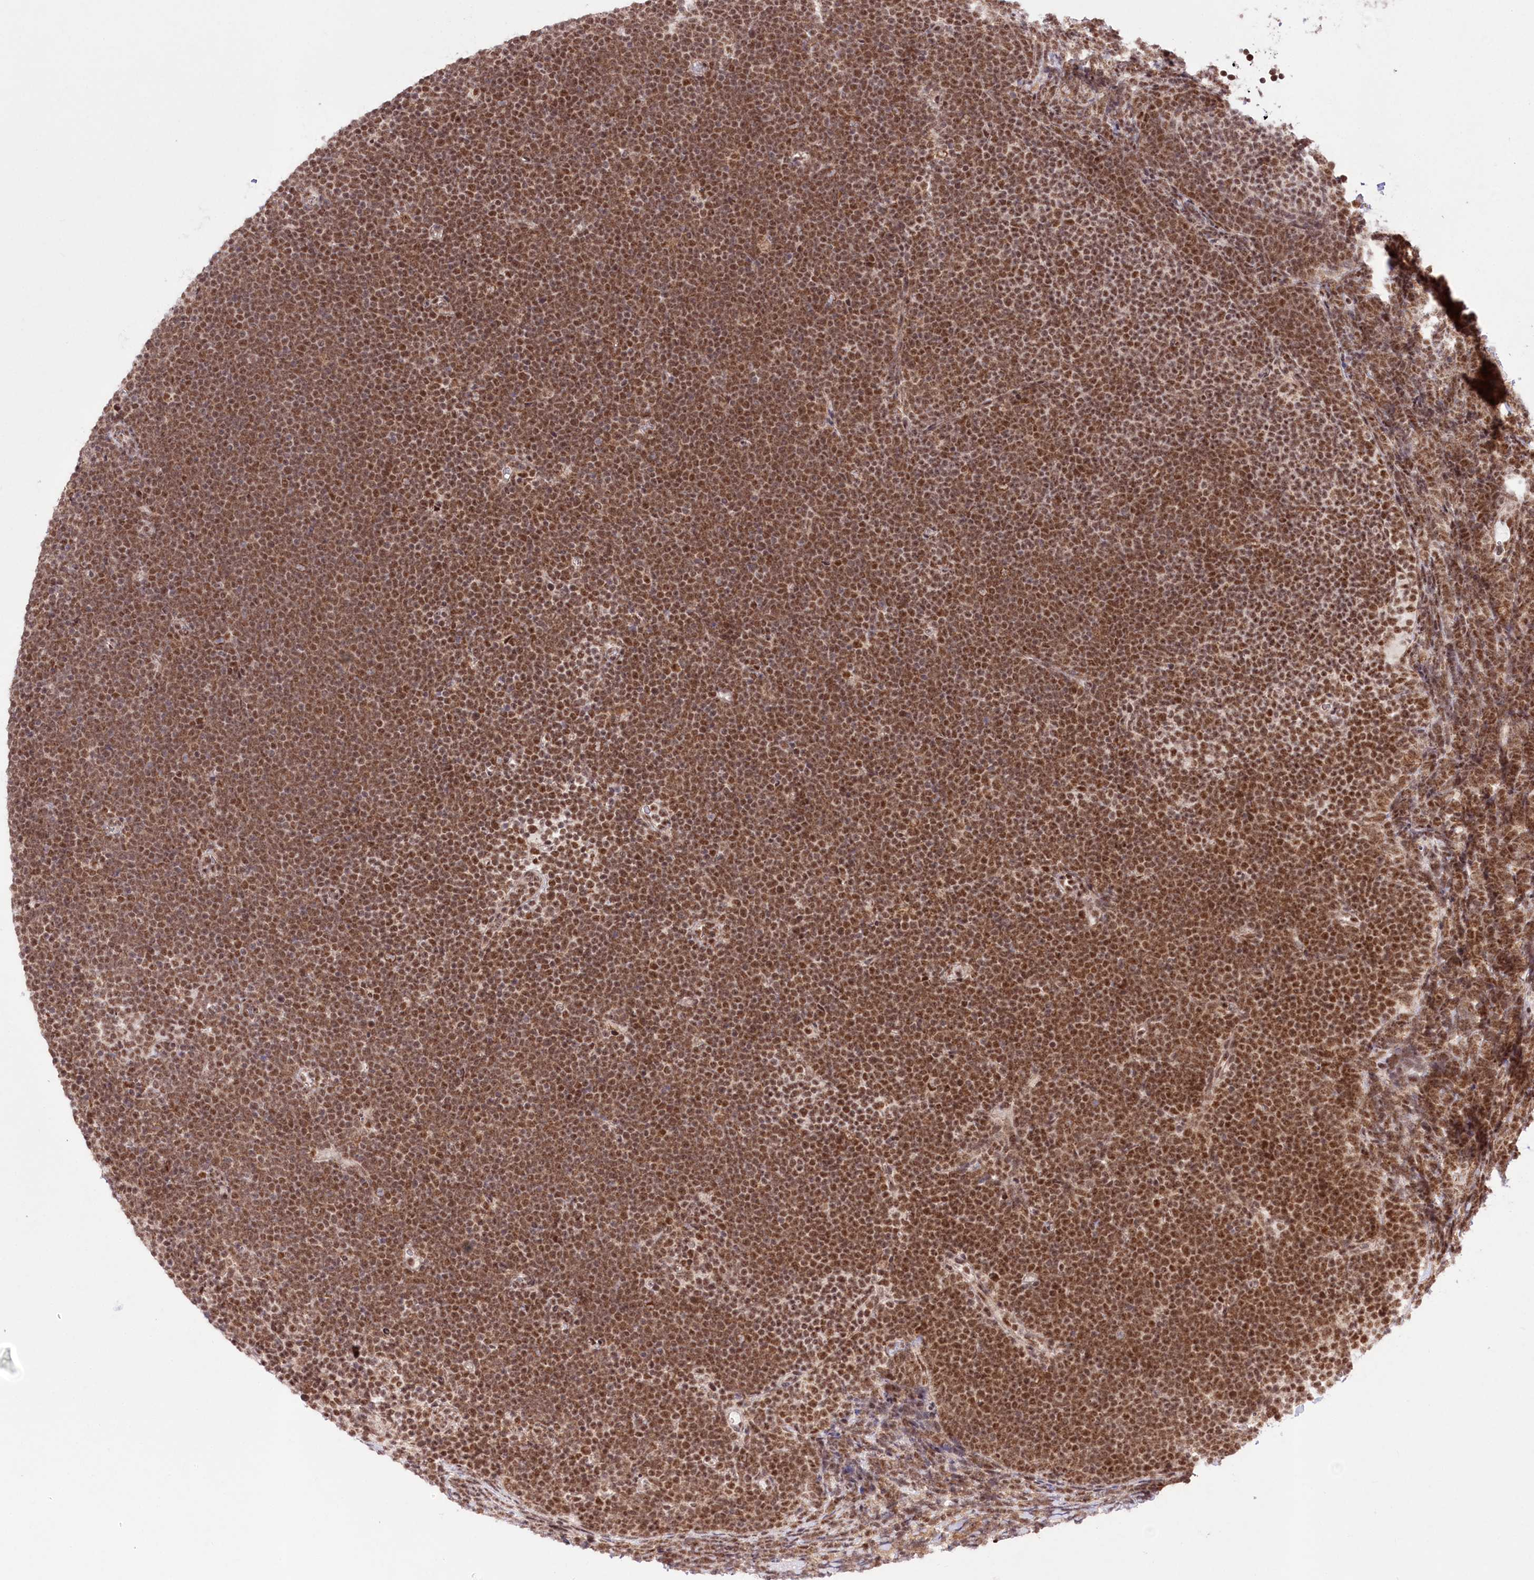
{"staining": {"intensity": "moderate", "quantity": ">75%", "location": "cytoplasmic/membranous,nuclear"}, "tissue": "lymphoma", "cell_type": "Tumor cells", "image_type": "cancer", "snomed": [{"axis": "morphology", "description": "Malignant lymphoma, non-Hodgkin's type, High grade"}, {"axis": "topography", "description": "Lymph node"}], "caption": "A micrograph of high-grade malignant lymphoma, non-Hodgkin's type stained for a protein displays moderate cytoplasmic/membranous and nuclear brown staining in tumor cells. The staining was performed using DAB to visualize the protein expression in brown, while the nuclei were stained in blue with hematoxylin (Magnification: 20x).", "gene": "ZMAT2", "patient": {"sex": "male", "age": 13}}